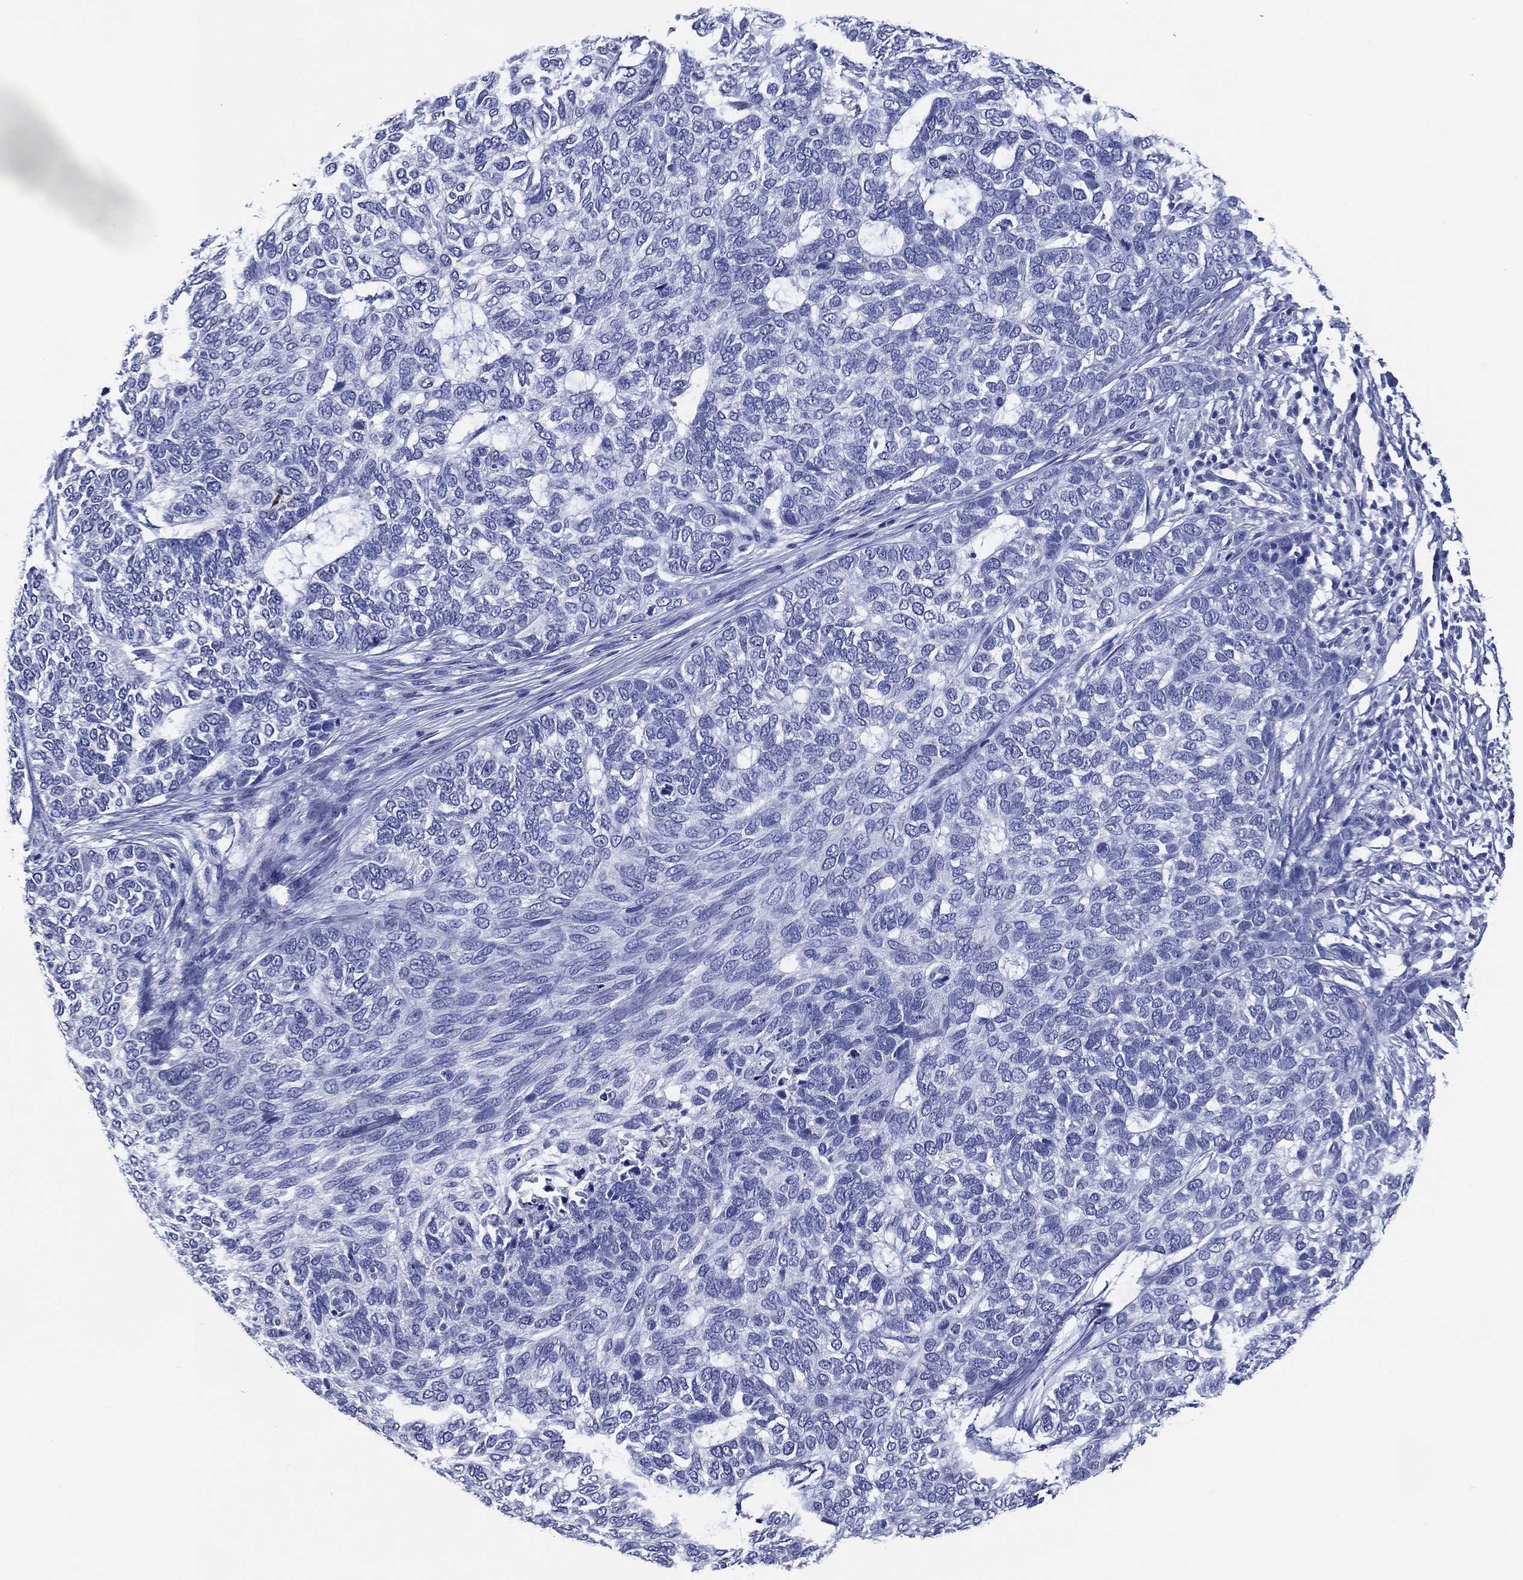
{"staining": {"intensity": "negative", "quantity": "none", "location": "none"}, "tissue": "skin cancer", "cell_type": "Tumor cells", "image_type": "cancer", "snomed": [{"axis": "morphology", "description": "Basal cell carcinoma"}, {"axis": "topography", "description": "Skin"}], "caption": "An immunohistochemistry histopathology image of basal cell carcinoma (skin) is shown. There is no staining in tumor cells of basal cell carcinoma (skin).", "gene": "ACE2", "patient": {"sex": "female", "age": 65}}